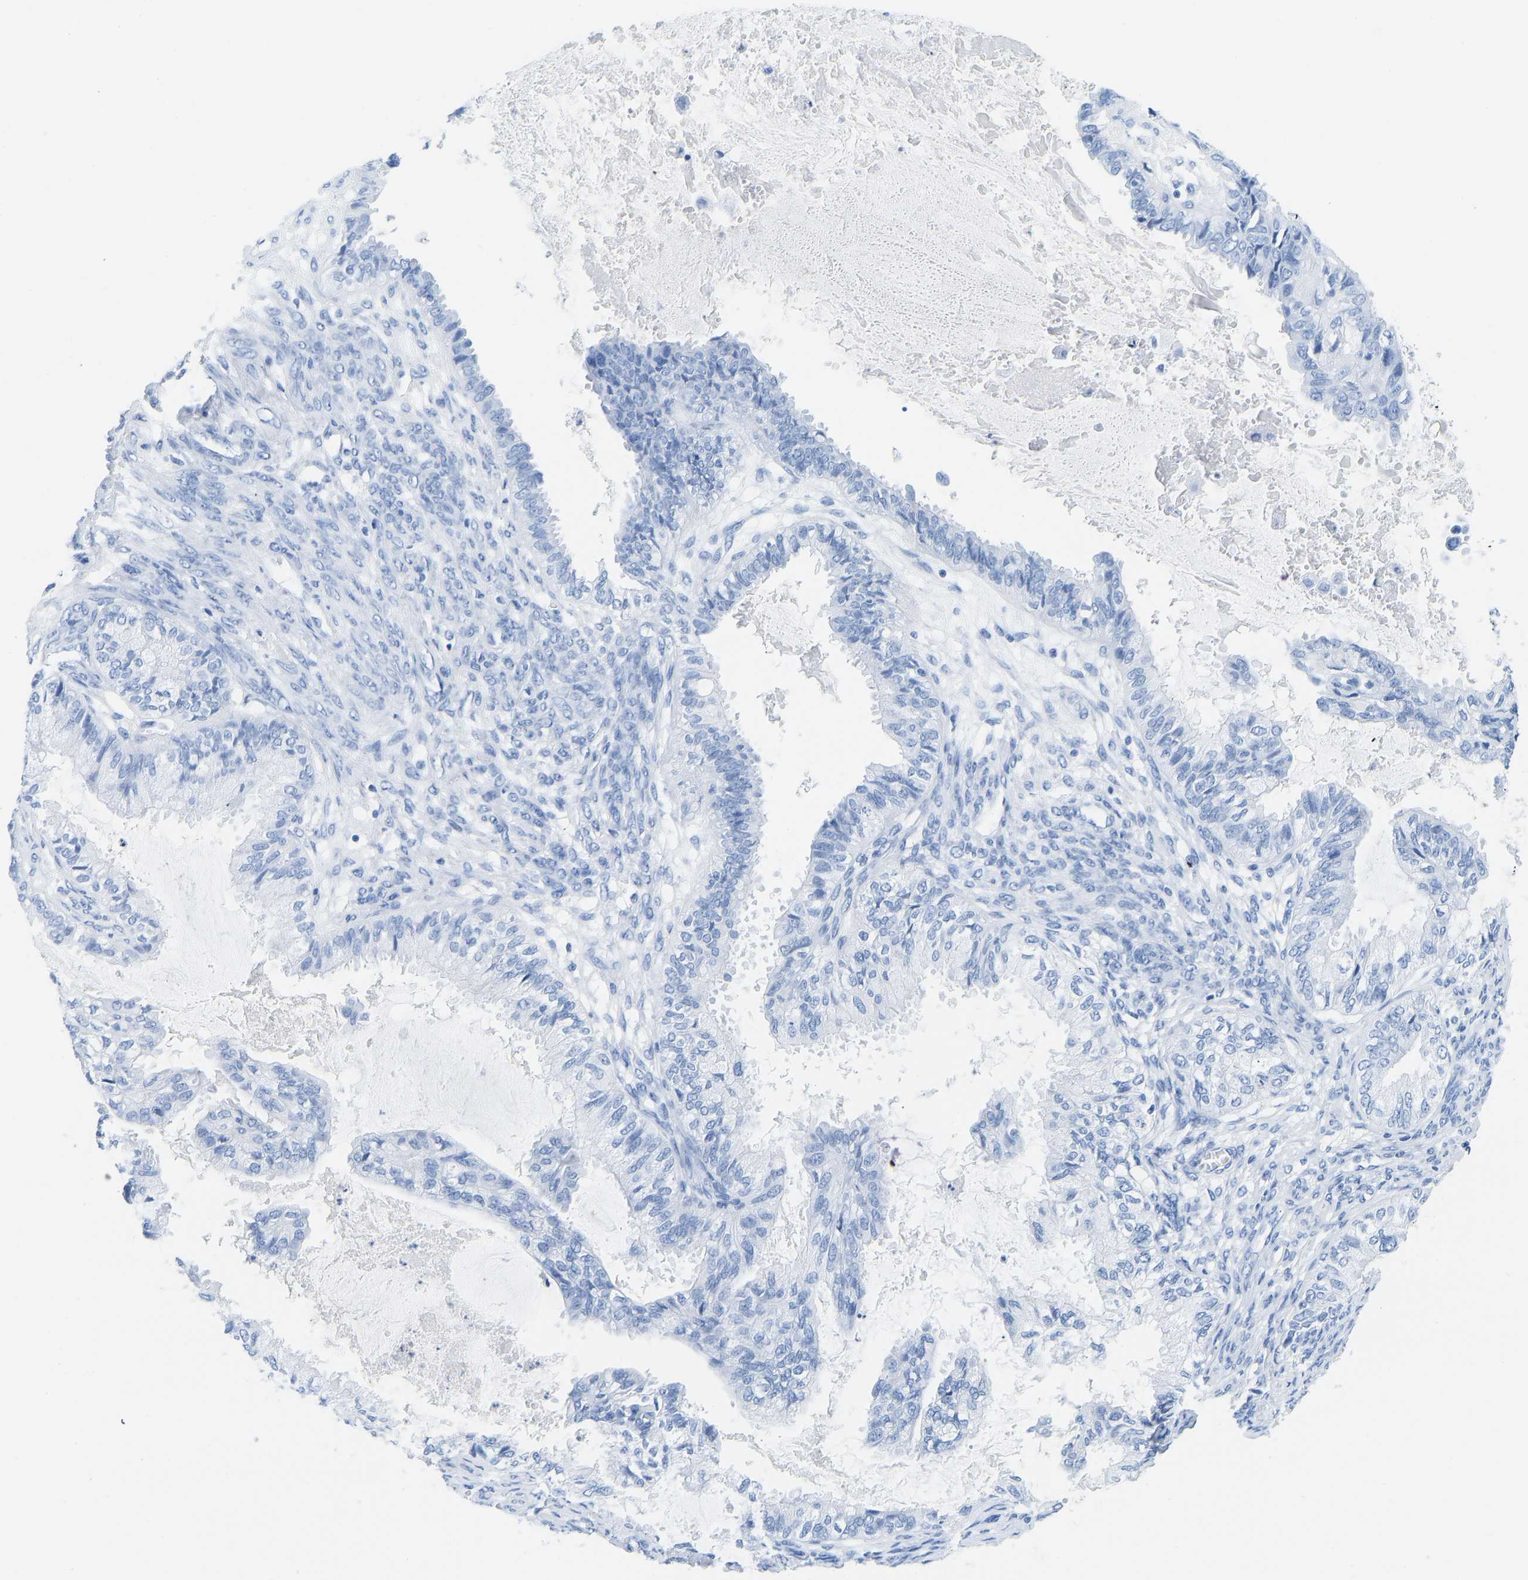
{"staining": {"intensity": "negative", "quantity": "none", "location": "none"}, "tissue": "cervical cancer", "cell_type": "Tumor cells", "image_type": "cancer", "snomed": [{"axis": "morphology", "description": "Normal tissue, NOS"}, {"axis": "morphology", "description": "Adenocarcinoma, NOS"}, {"axis": "topography", "description": "Cervix"}, {"axis": "topography", "description": "Endometrium"}], "caption": "DAB (3,3'-diaminobenzidine) immunohistochemical staining of cervical cancer (adenocarcinoma) exhibits no significant staining in tumor cells.", "gene": "ELMO2", "patient": {"sex": "female", "age": 86}}